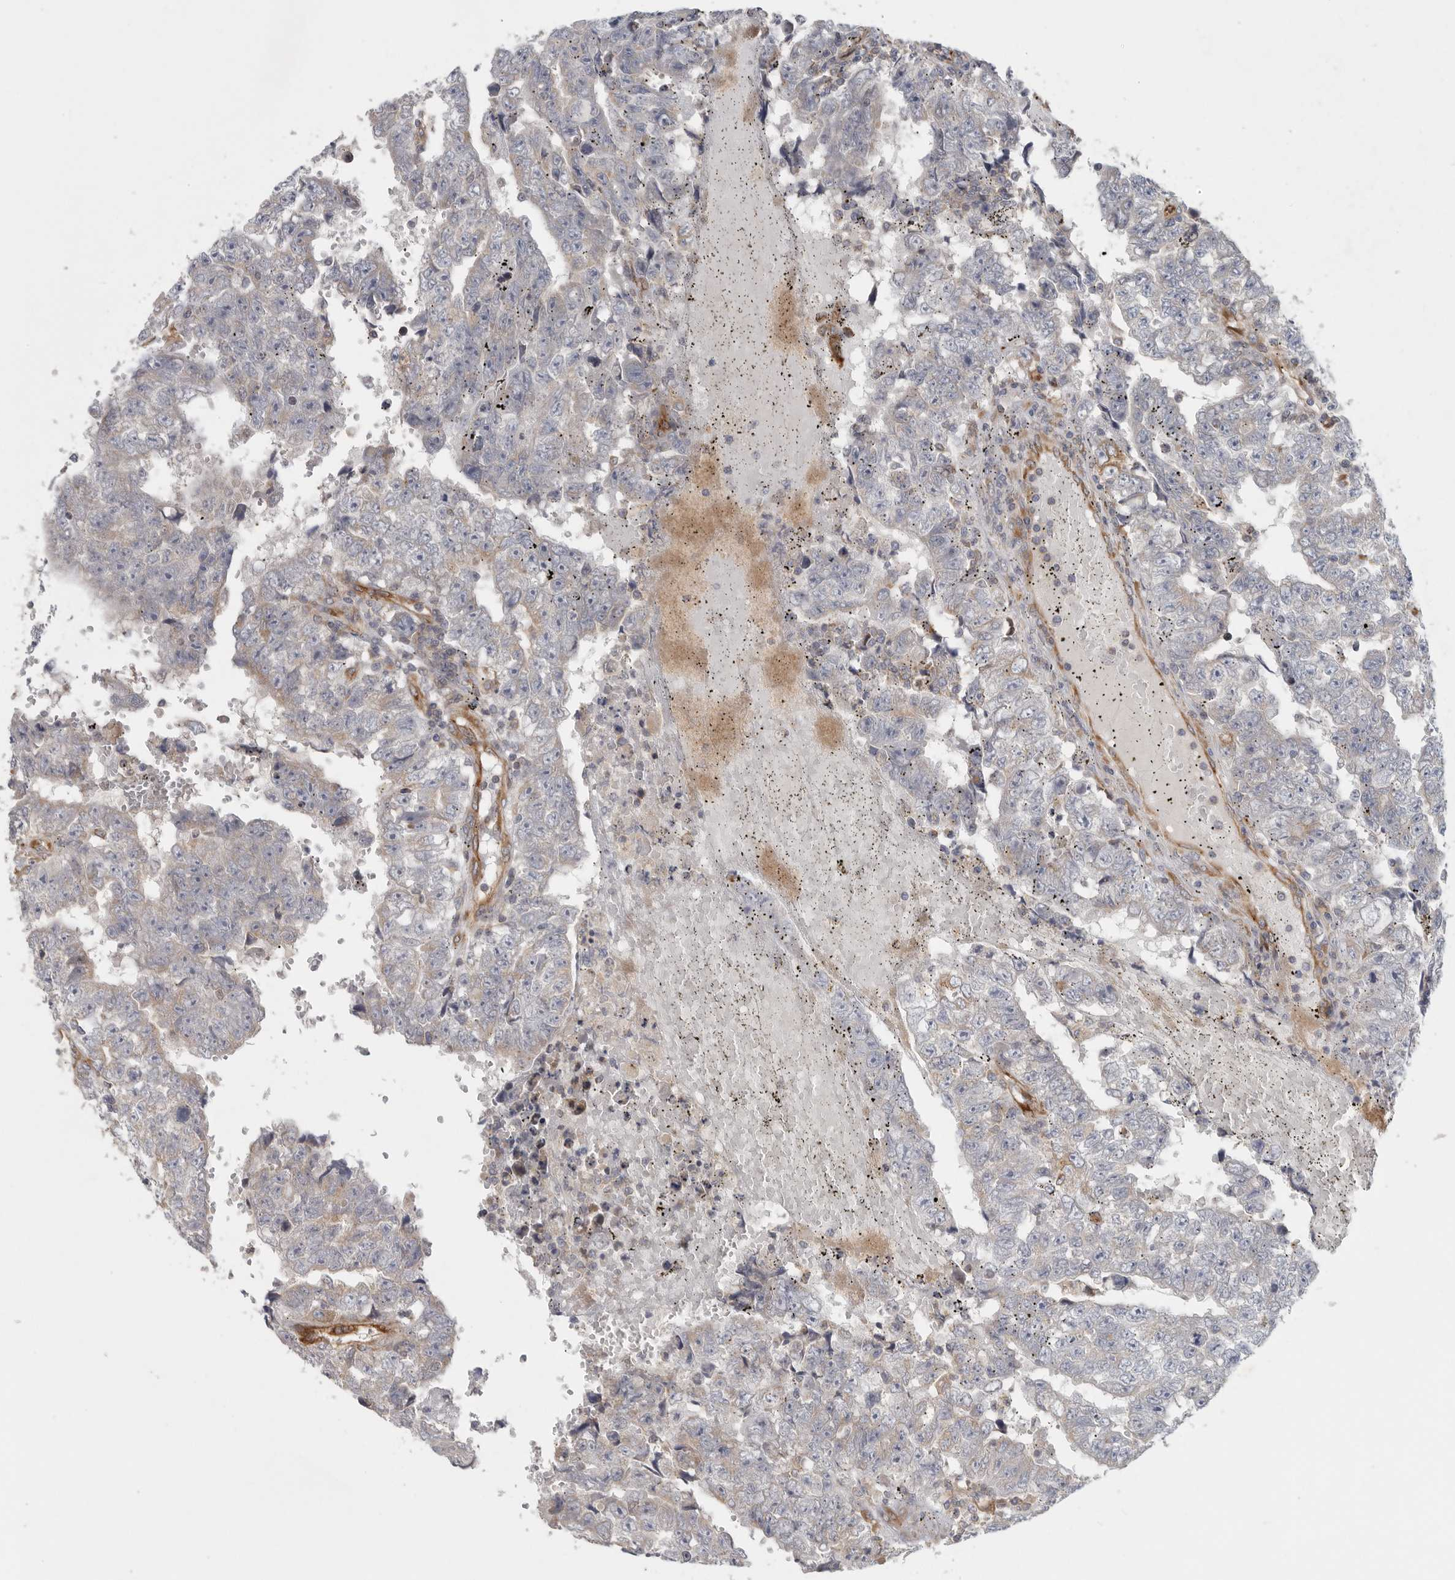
{"staining": {"intensity": "weak", "quantity": "<25%", "location": "cytoplasmic/membranous"}, "tissue": "testis cancer", "cell_type": "Tumor cells", "image_type": "cancer", "snomed": [{"axis": "morphology", "description": "Carcinoma, Embryonal, NOS"}, {"axis": "topography", "description": "Testis"}], "caption": "There is no significant positivity in tumor cells of testis embryonal carcinoma.", "gene": "BCAP29", "patient": {"sex": "male", "age": 25}}